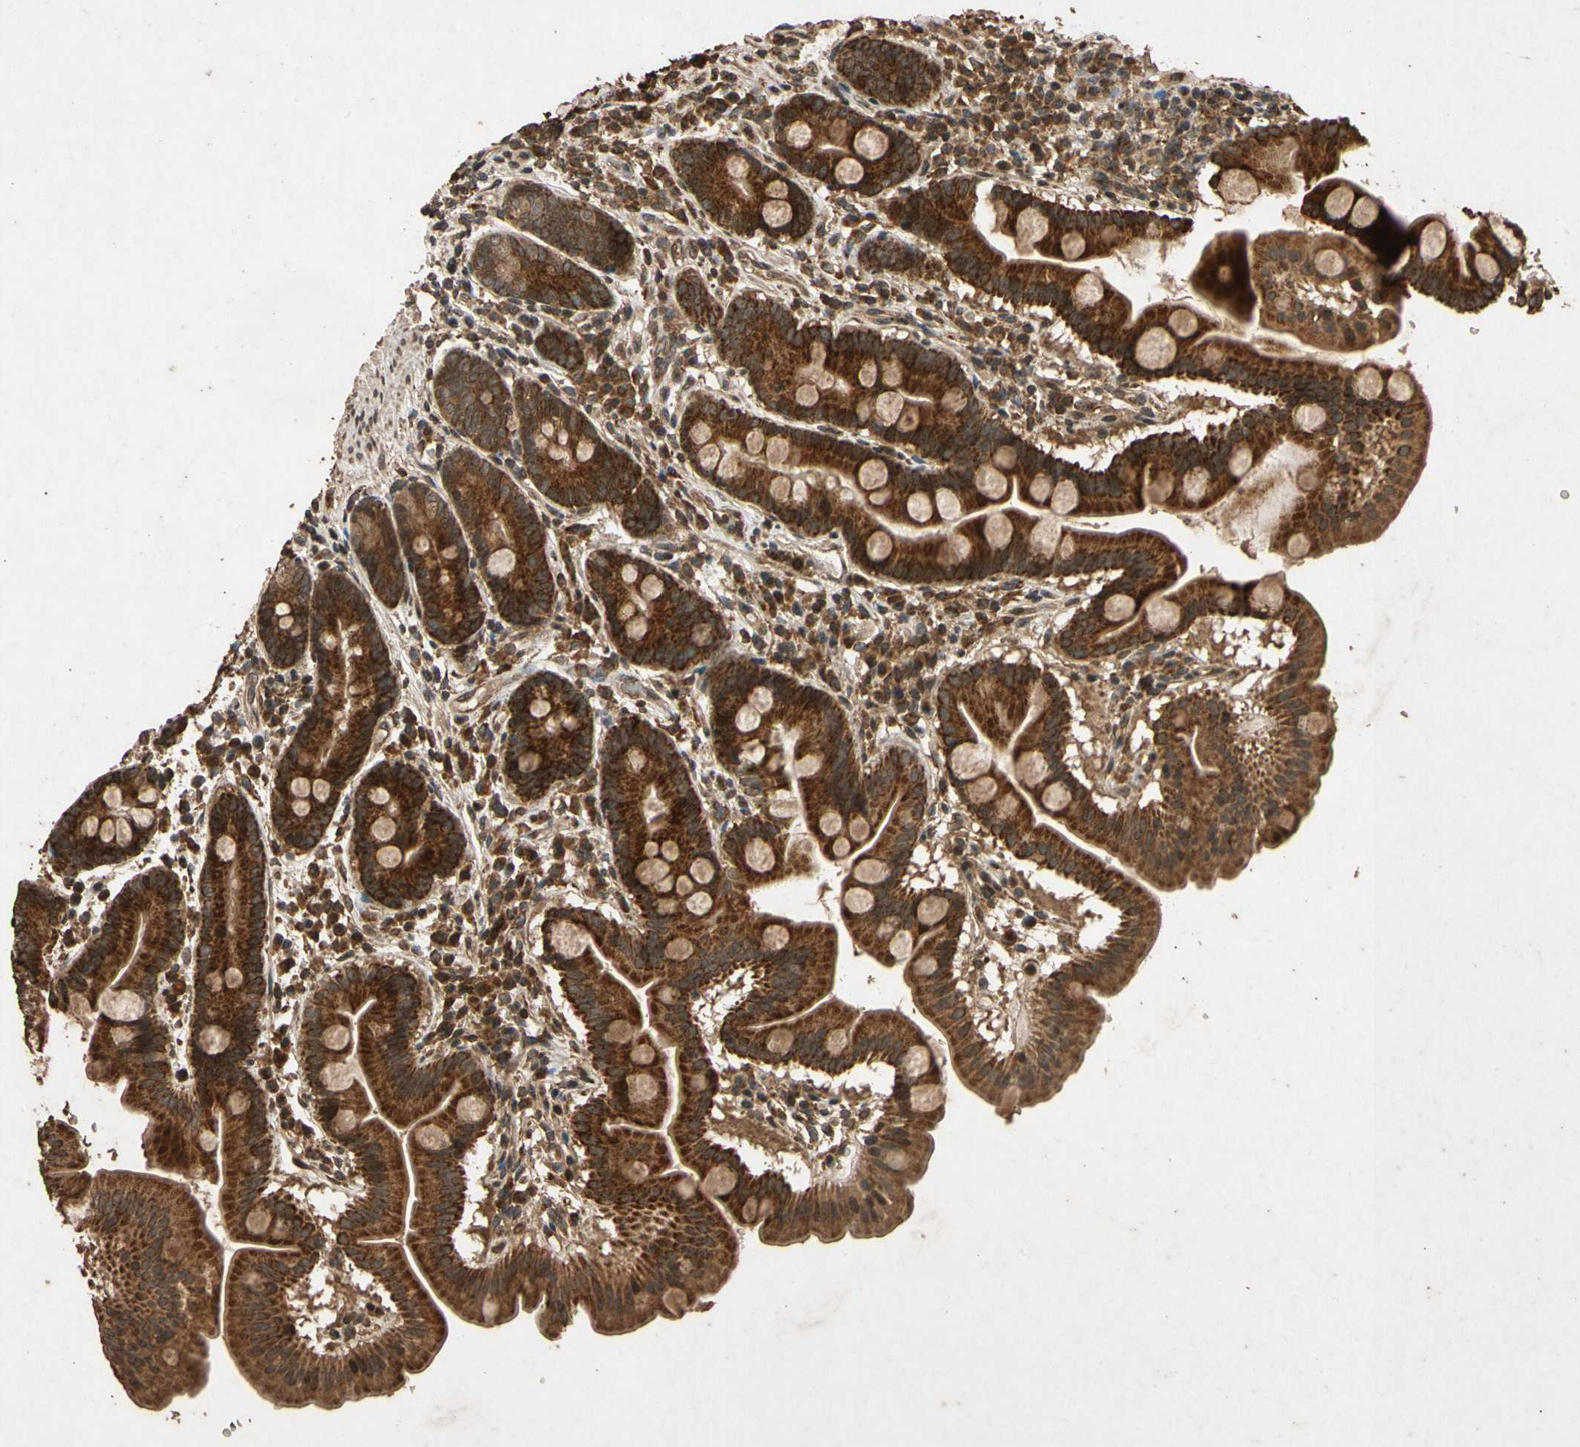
{"staining": {"intensity": "strong", "quantity": ">75%", "location": "cytoplasmic/membranous"}, "tissue": "duodenum", "cell_type": "Glandular cells", "image_type": "normal", "snomed": [{"axis": "morphology", "description": "Normal tissue, NOS"}, {"axis": "topography", "description": "Duodenum"}], "caption": "High-power microscopy captured an IHC histopathology image of unremarkable duodenum, revealing strong cytoplasmic/membranous staining in approximately >75% of glandular cells.", "gene": "TXN2", "patient": {"sex": "male", "age": 50}}